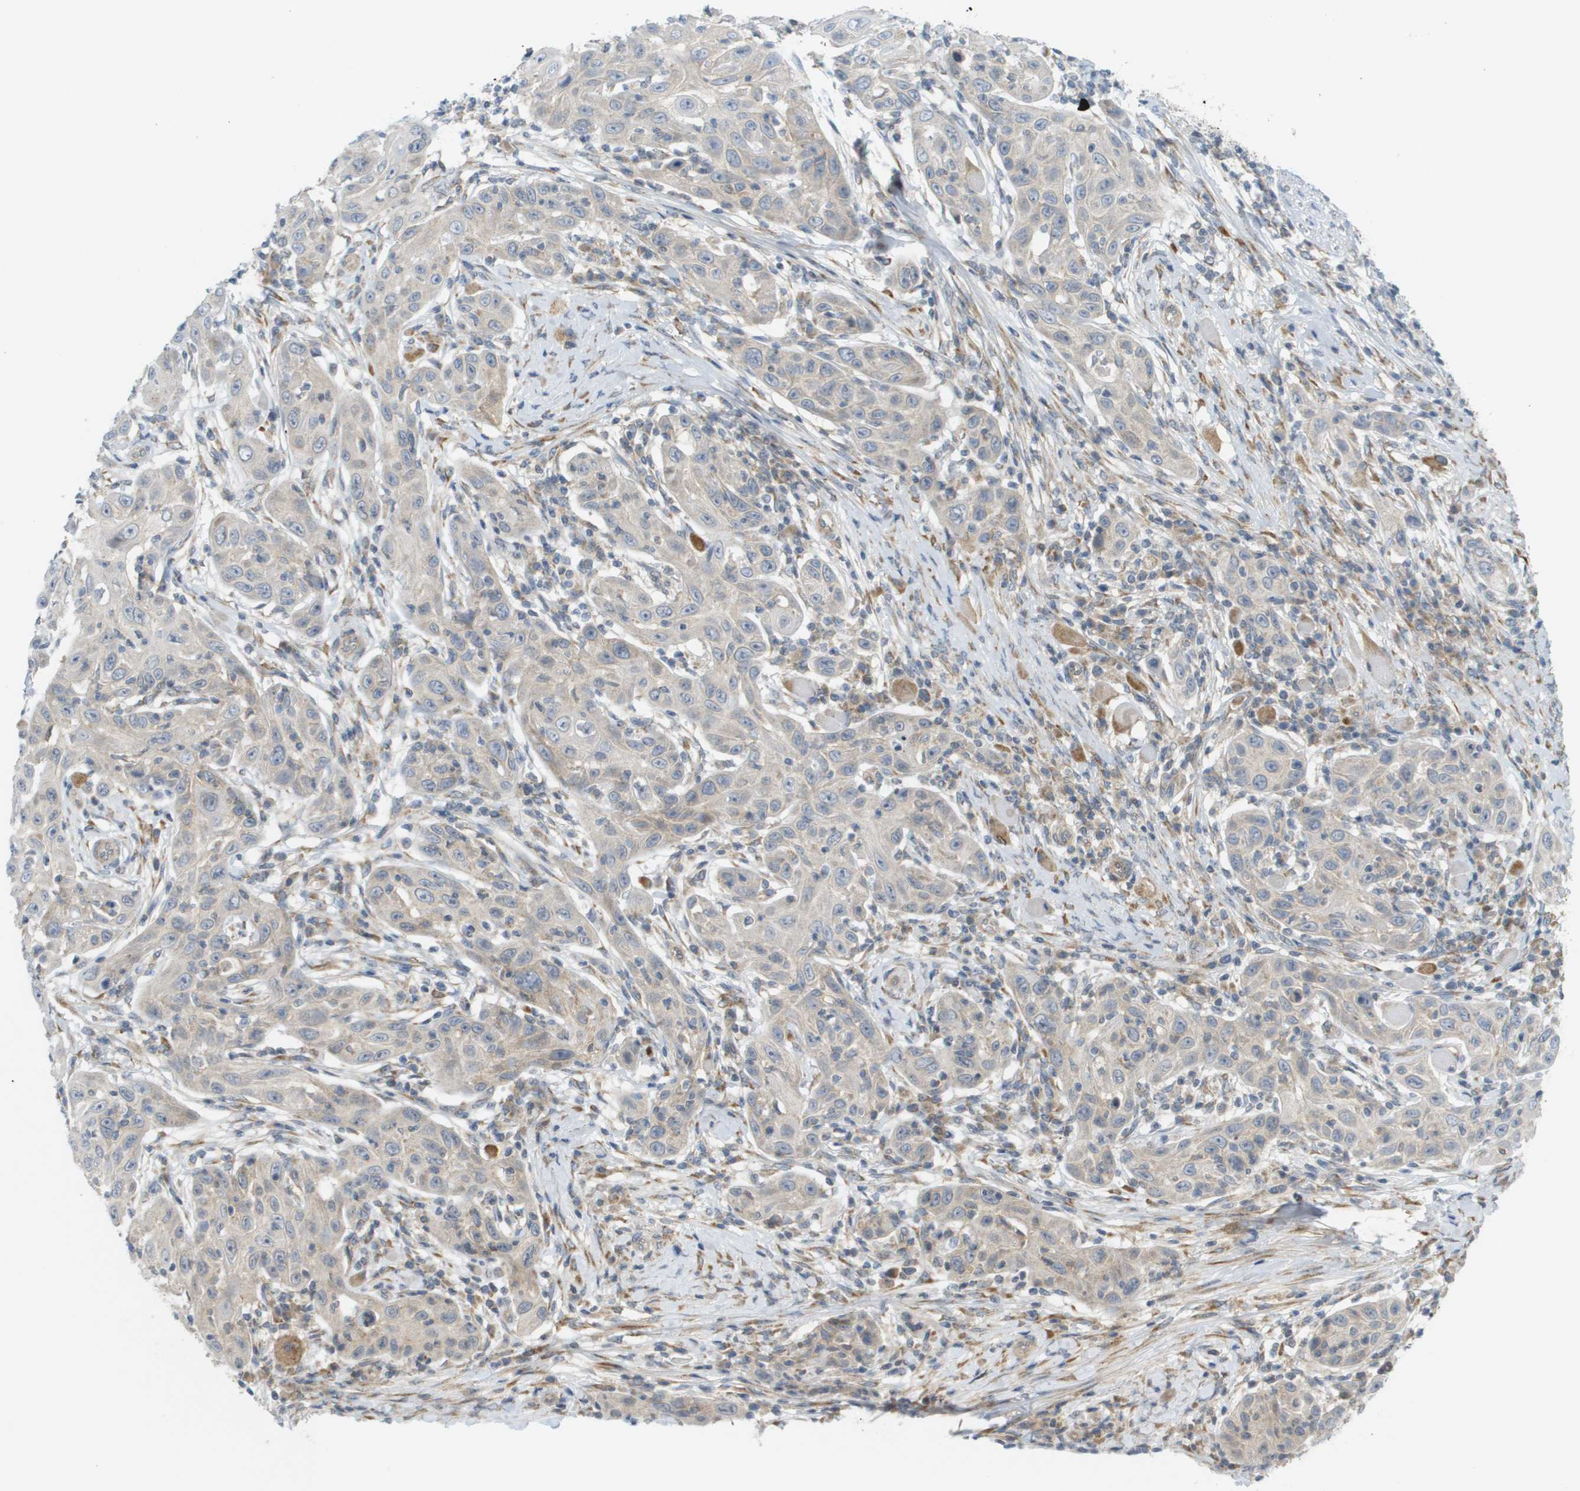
{"staining": {"intensity": "weak", "quantity": "25%-75%", "location": "cytoplasmic/membranous"}, "tissue": "skin cancer", "cell_type": "Tumor cells", "image_type": "cancer", "snomed": [{"axis": "morphology", "description": "Squamous cell carcinoma, NOS"}, {"axis": "topography", "description": "Skin"}], "caption": "A brown stain shows weak cytoplasmic/membranous positivity of a protein in human skin squamous cell carcinoma tumor cells.", "gene": "PROC", "patient": {"sex": "female", "age": 88}}